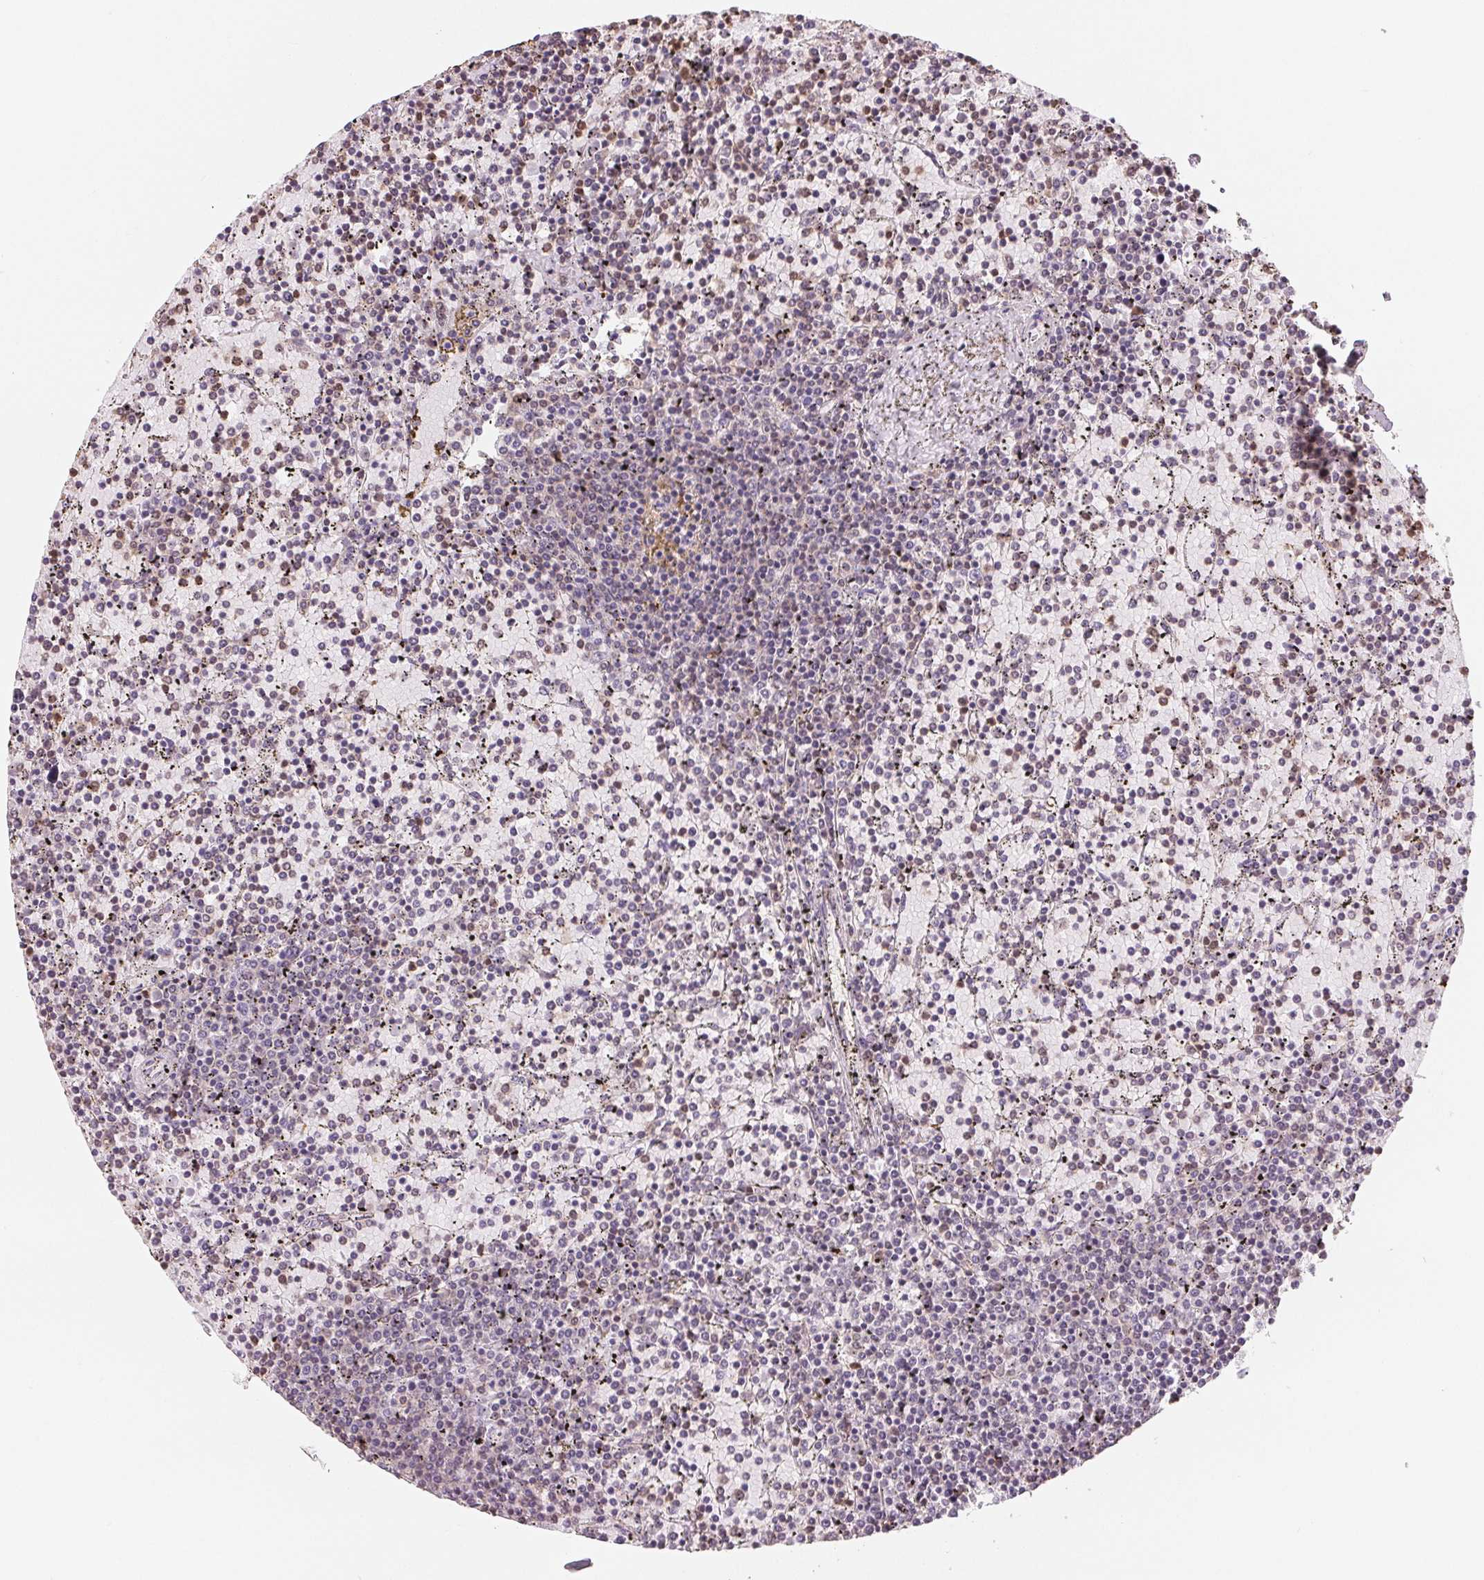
{"staining": {"intensity": "moderate", "quantity": "<25%", "location": "cytoplasmic/membranous"}, "tissue": "lymphoma", "cell_type": "Tumor cells", "image_type": "cancer", "snomed": [{"axis": "morphology", "description": "Malignant lymphoma, non-Hodgkin's type, Low grade"}, {"axis": "topography", "description": "Spleen"}], "caption": "High-power microscopy captured an immunohistochemistry (IHC) micrograph of lymphoma, revealing moderate cytoplasmic/membranous positivity in about <25% of tumor cells.", "gene": "VTCN1", "patient": {"sex": "female", "age": 77}}